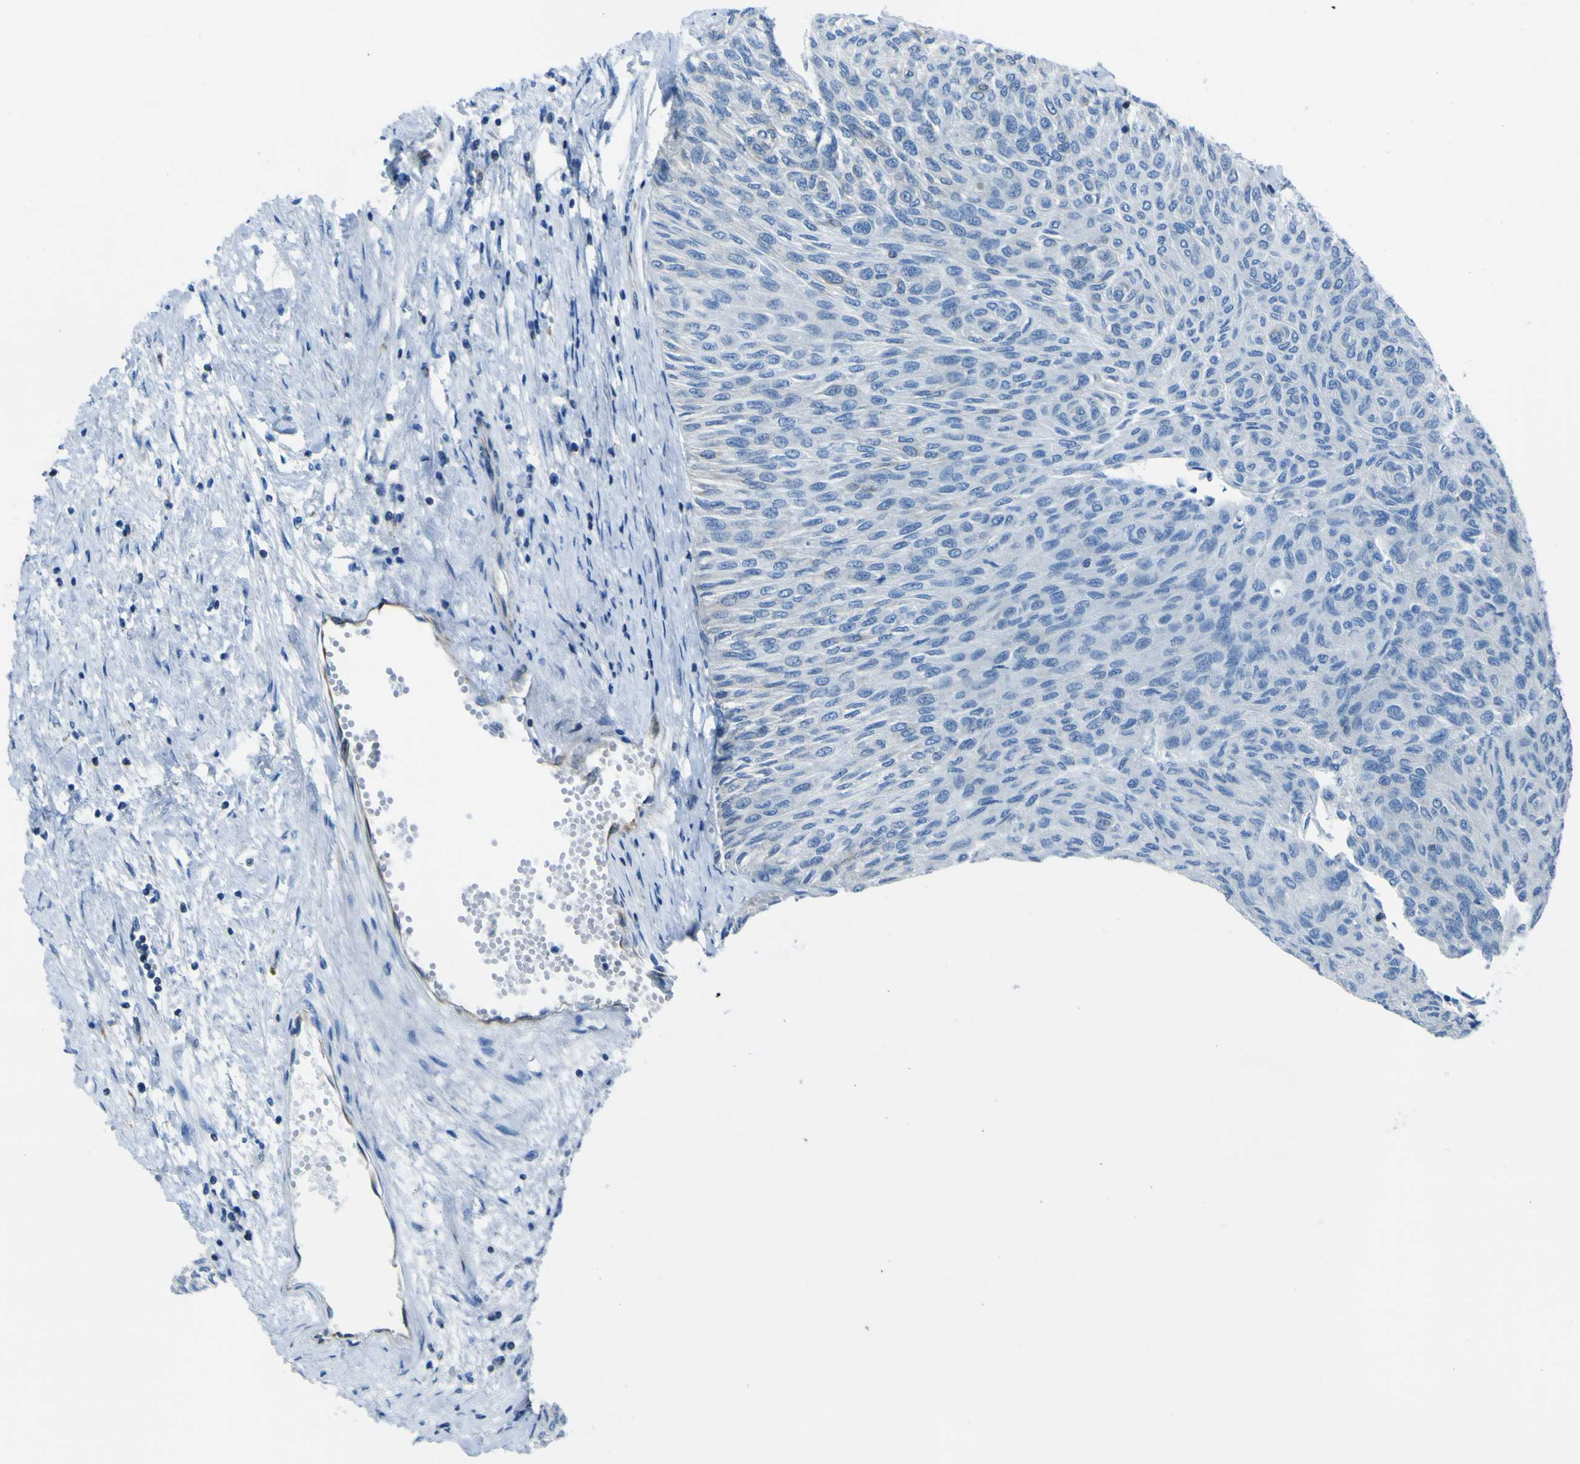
{"staining": {"intensity": "negative", "quantity": "none", "location": "none"}, "tissue": "urothelial cancer", "cell_type": "Tumor cells", "image_type": "cancer", "snomed": [{"axis": "morphology", "description": "Urothelial carcinoma, Low grade"}, {"axis": "topography", "description": "Urinary bladder"}], "caption": "High magnification brightfield microscopy of urothelial carcinoma (low-grade) stained with DAB (3,3'-diaminobenzidine) (brown) and counterstained with hematoxylin (blue): tumor cells show no significant positivity.", "gene": "STIM1", "patient": {"sex": "male", "age": 78}}